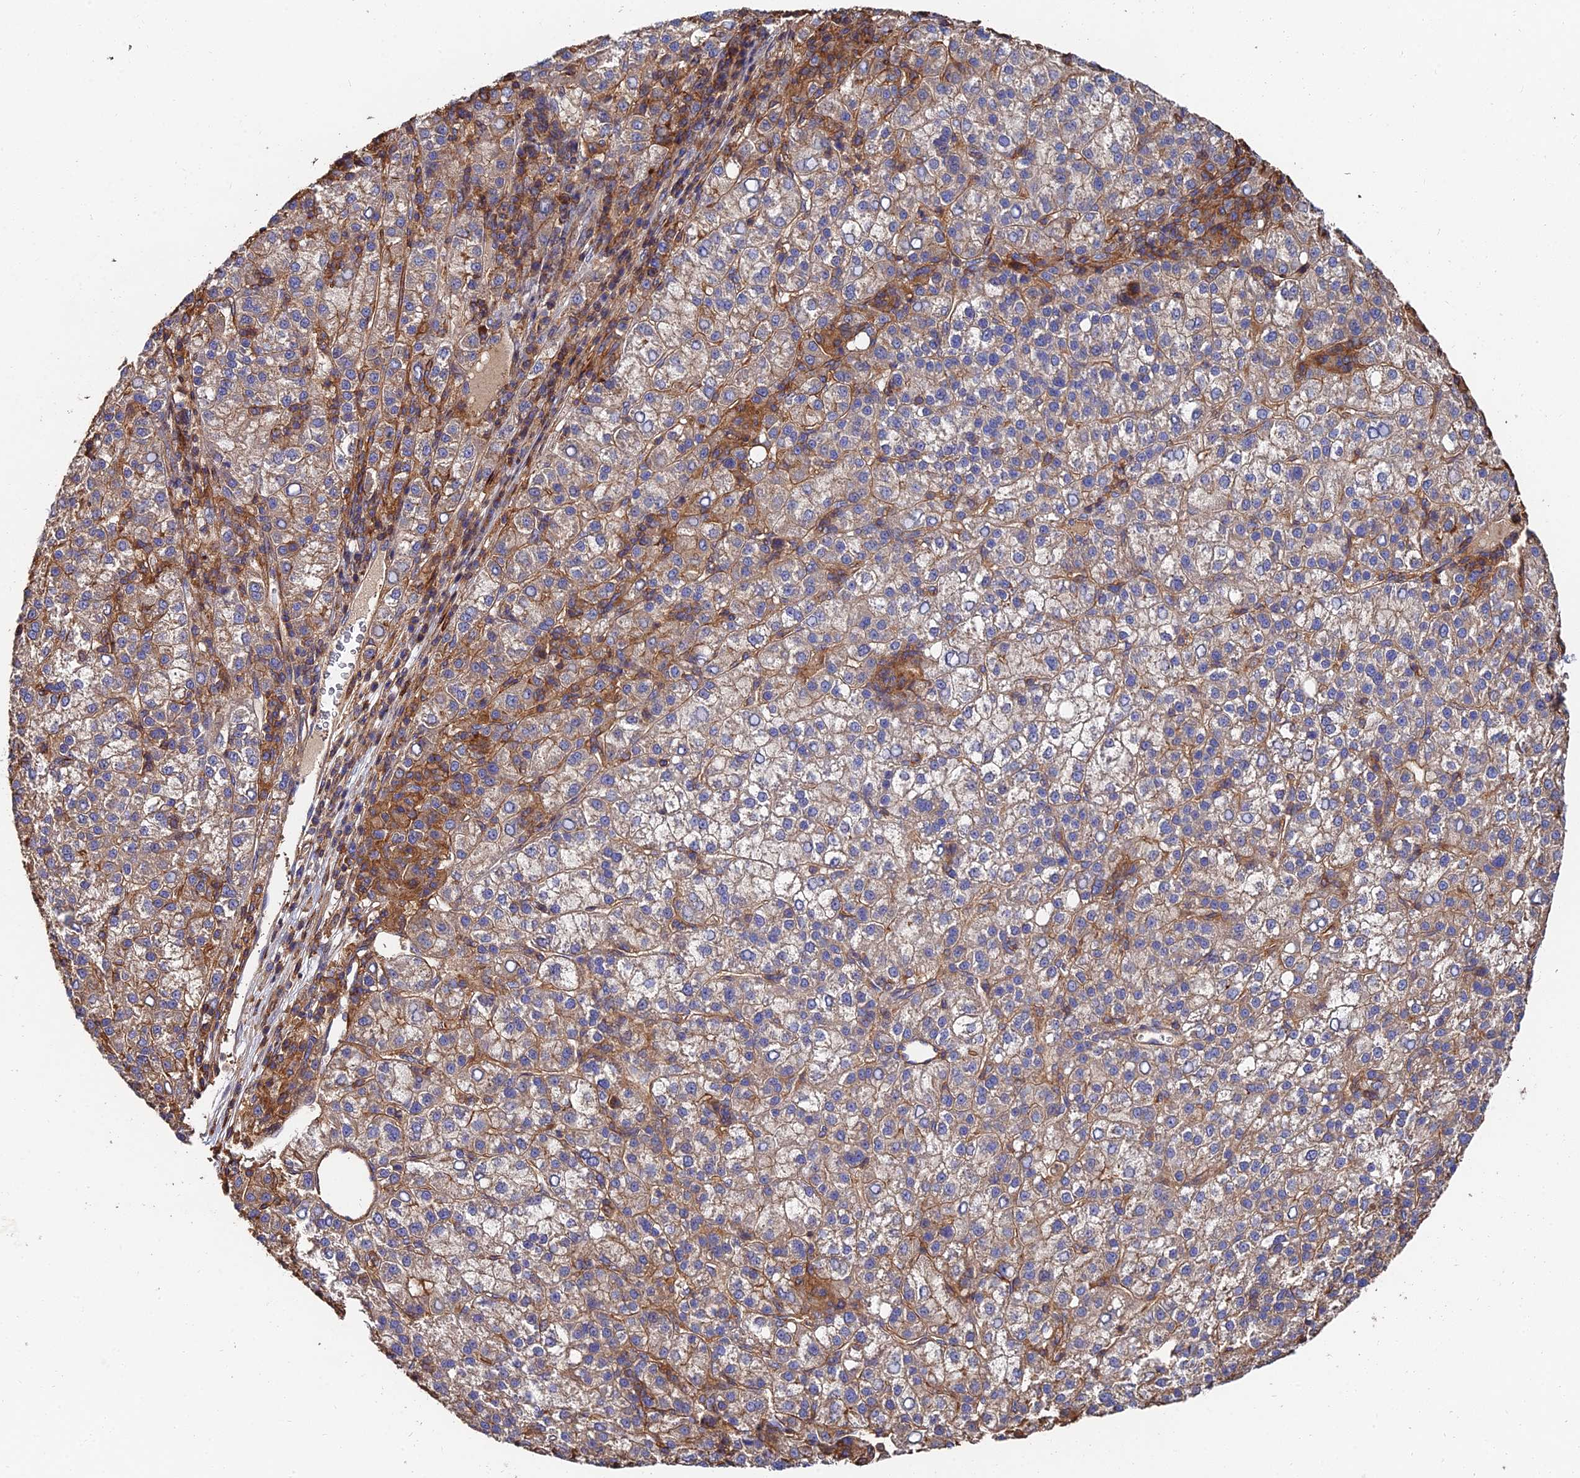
{"staining": {"intensity": "weak", "quantity": "25%-75%", "location": "cytoplasmic/membranous"}, "tissue": "liver cancer", "cell_type": "Tumor cells", "image_type": "cancer", "snomed": [{"axis": "morphology", "description": "Carcinoma, Hepatocellular, NOS"}, {"axis": "topography", "description": "Liver"}], "caption": "Approximately 25%-75% of tumor cells in human liver cancer (hepatocellular carcinoma) exhibit weak cytoplasmic/membranous protein expression as visualized by brown immunohistochemical staining.", "gene": "EXT1", "patient": {"sex": "female", "age": 58}}